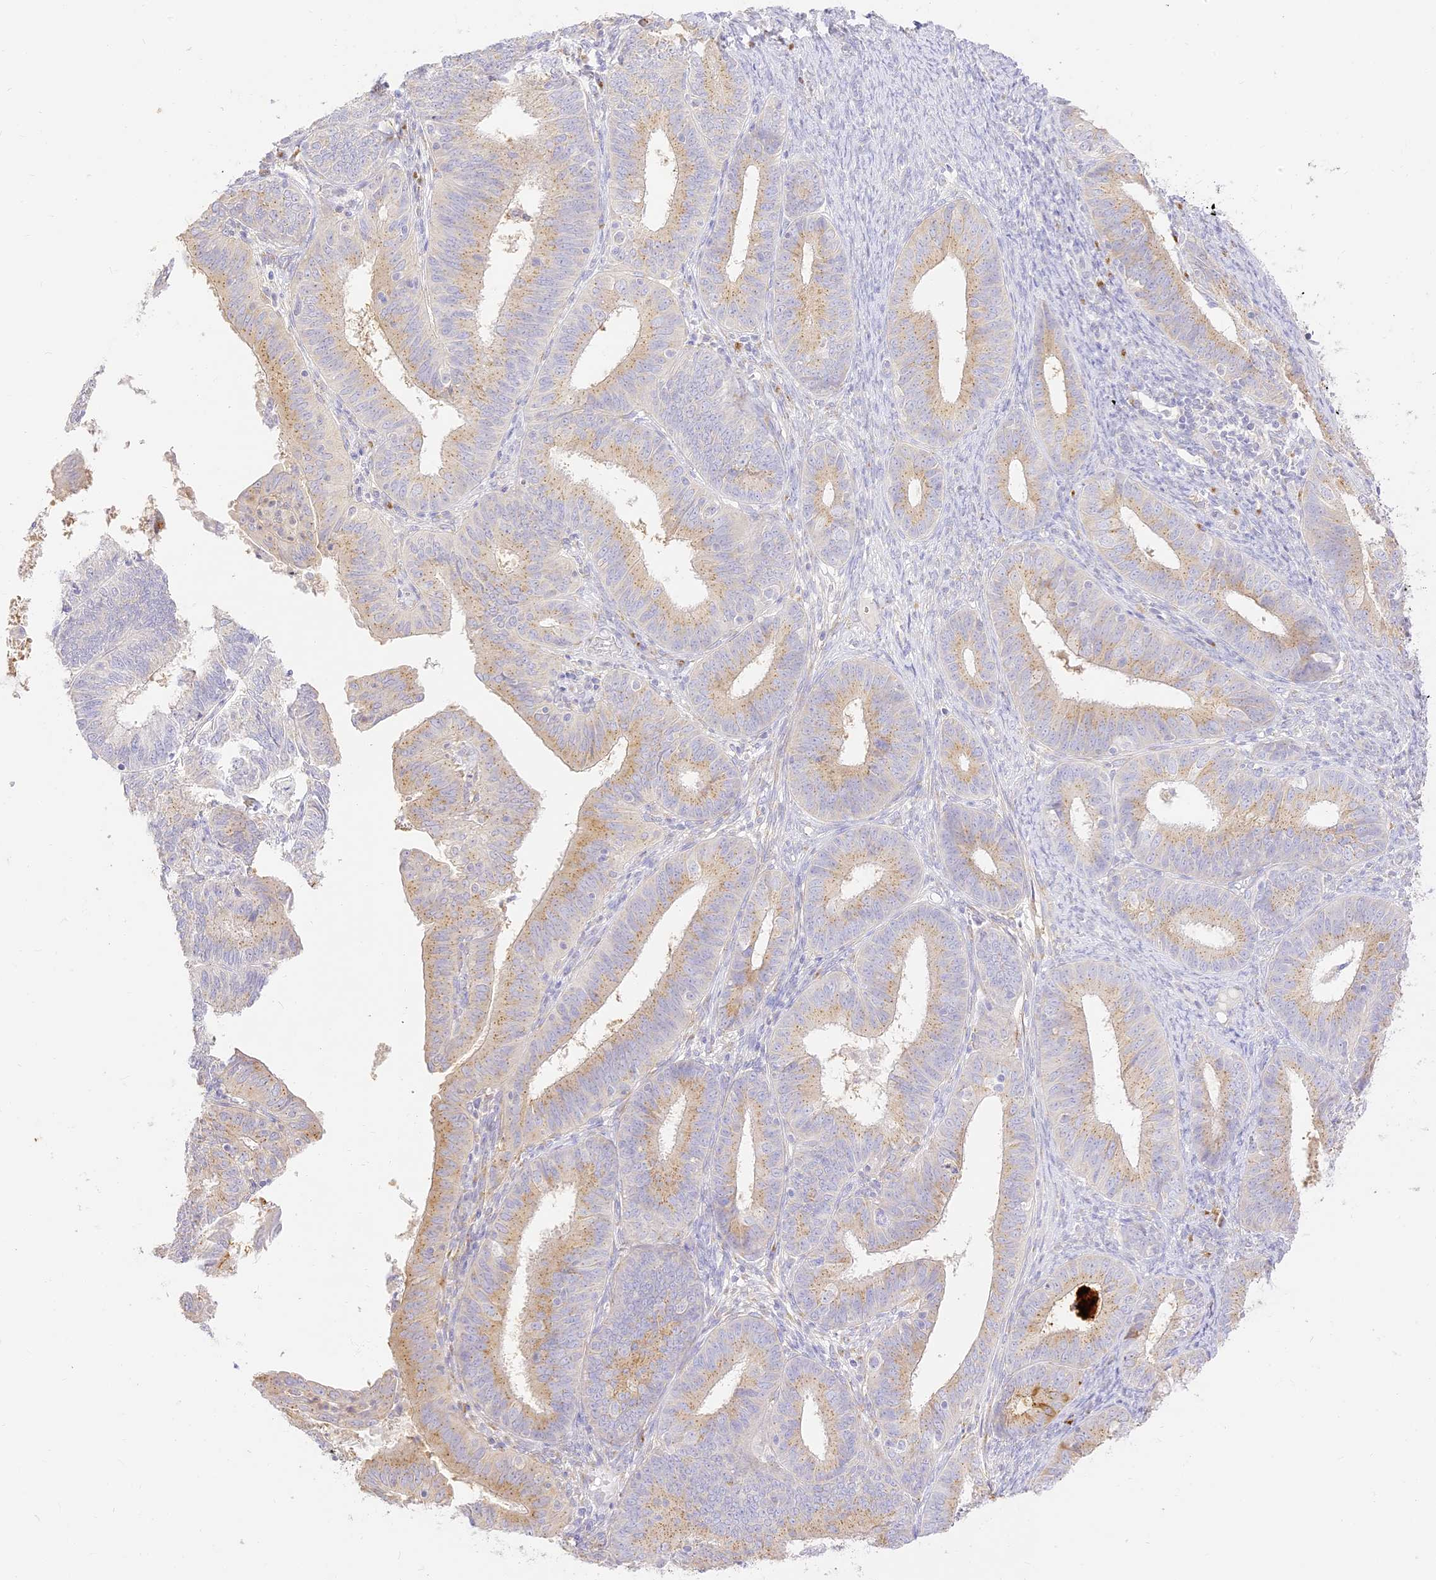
{"staining": {"intensity": "moderate", "quantity": ">75%", "location": "cytoplasmic/membranous"}, "tissue": "endometrial cancer", "cell_type": "Tumor cells", "image_type": "cancer", "snomed": [{"axis": "morphology", "description": "Adenocarcinoma, NOS"}, {"axis": "topography", "description": "Endometrium"}], "caption": "Adenocarcinoma (endometrial) stained with immunohistochemistry demonstrates moderate cytoplasmic/membranous staining in about >75% of tumor cells.", "gene": "SEC13", "patient": {"sex": "female", "age": 51}}